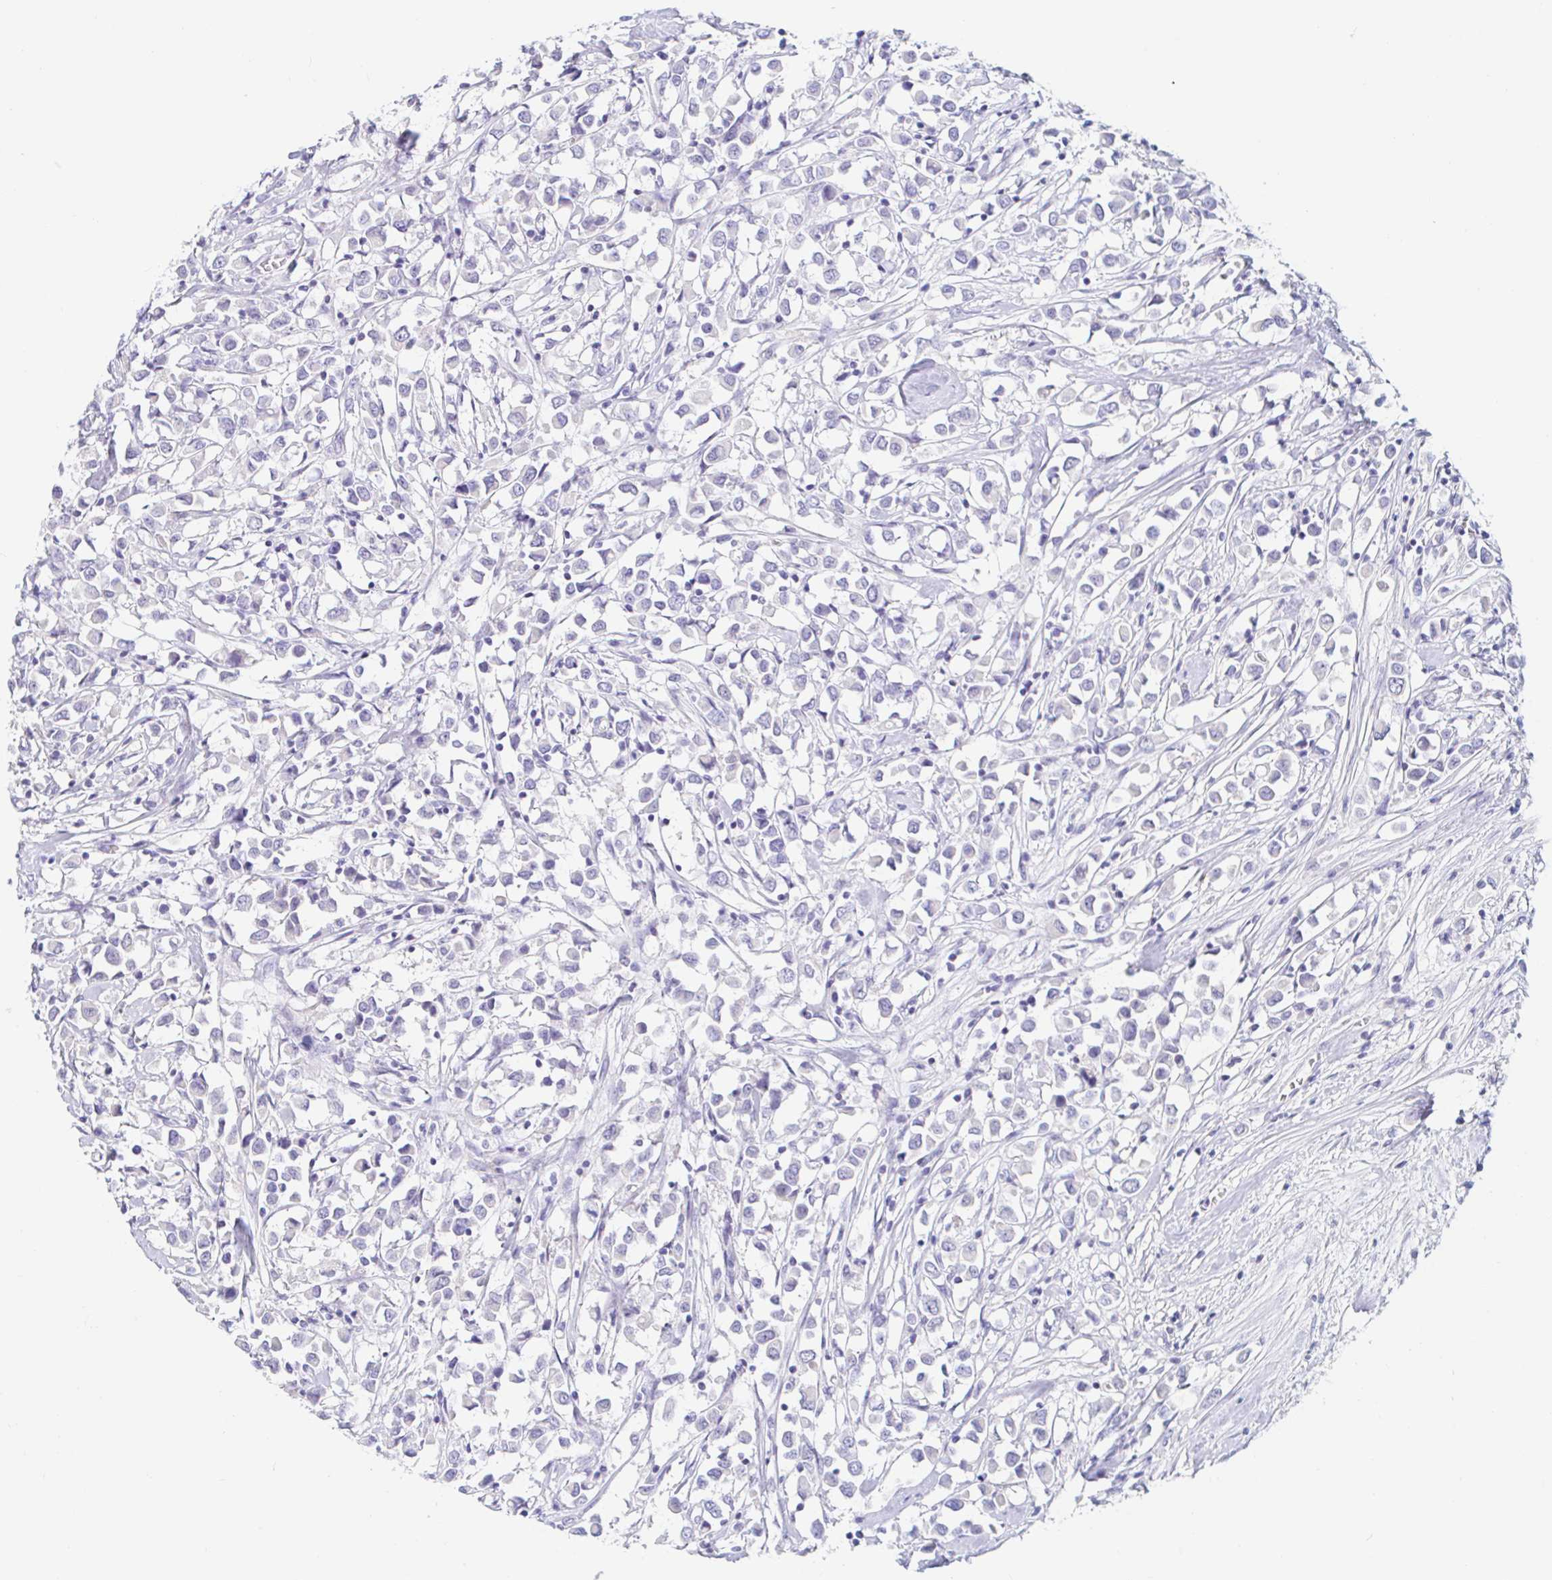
{"staining": {"intensity": "negative", "quantity": "none", "location": "none"}, "tissue": "breast cancer", "cell_type": "Tumor cells", "image_type": "cancer", "snomed": [{"axis": "morphology", "description": "Duct carcinoma"}, {"axis": "topography", "description": "Breast"}], "caption": "Tumor cells show no significant expression in breast invasive ductal carcinoma. (Brightfield microscopy of DAB (3,3'-diaminobenzidine) immunohistochemistry at high magnification).", "gene": "TEX44", "patient": {"sex": "female", "age": 61}}